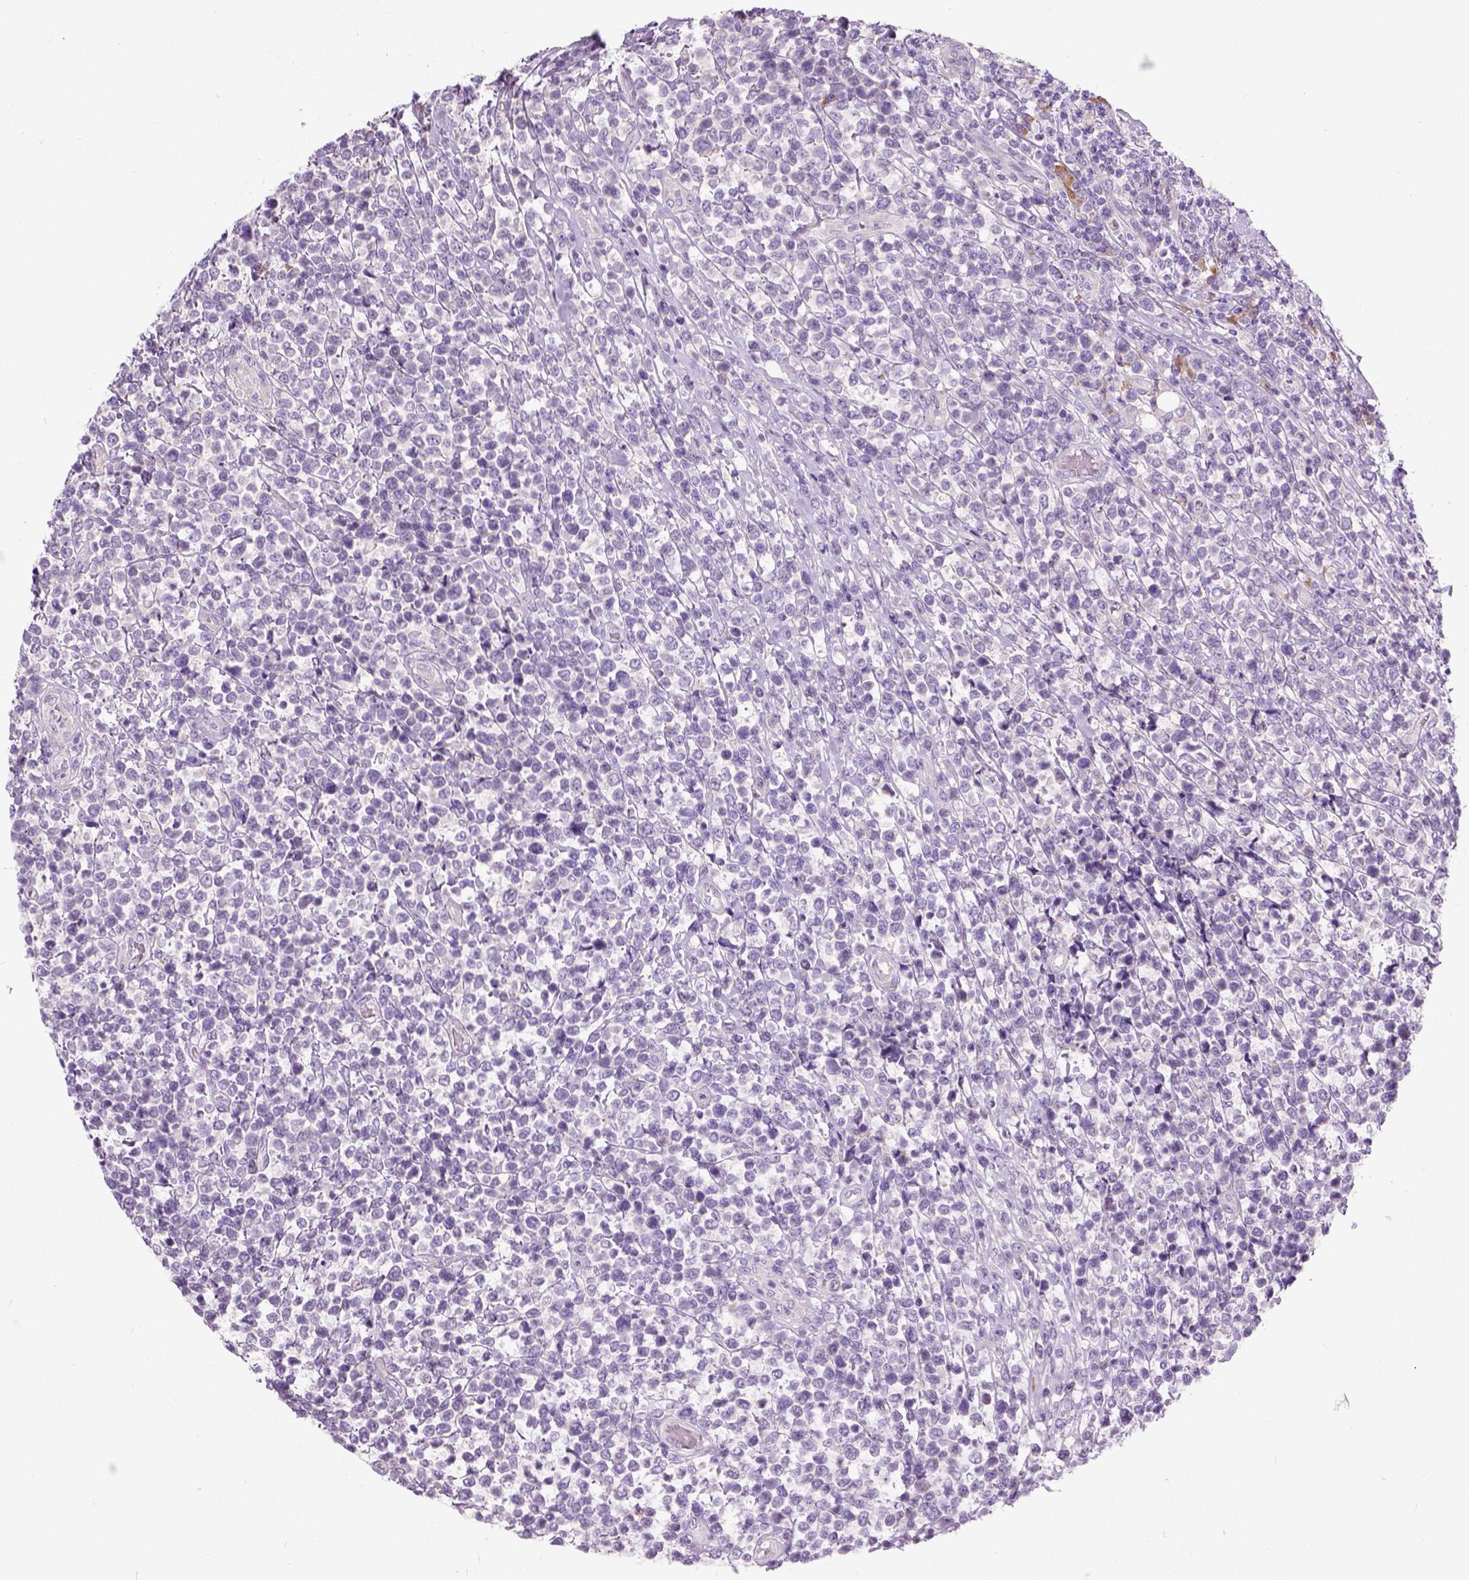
{"staining": {"intensity": "negative", "quantity": "none", "location": "none"}, "tissue": "lymphoma", "cell_type": "Tumor cells", "image_type": "cancer", "snomed": [{"axis": "morphology", "description": "Malignant lymphoma, non-Hodgkin's type, High grade"}, {"axis": "topography", "description": "Soft tissue"}], "caption": "Protein analysis of lymphoma shows no significant positivity in tumor cells. Nuclei are stained in blue.", "gene": "TRIM72", "patient": {"sex": "female", "age": 56}}